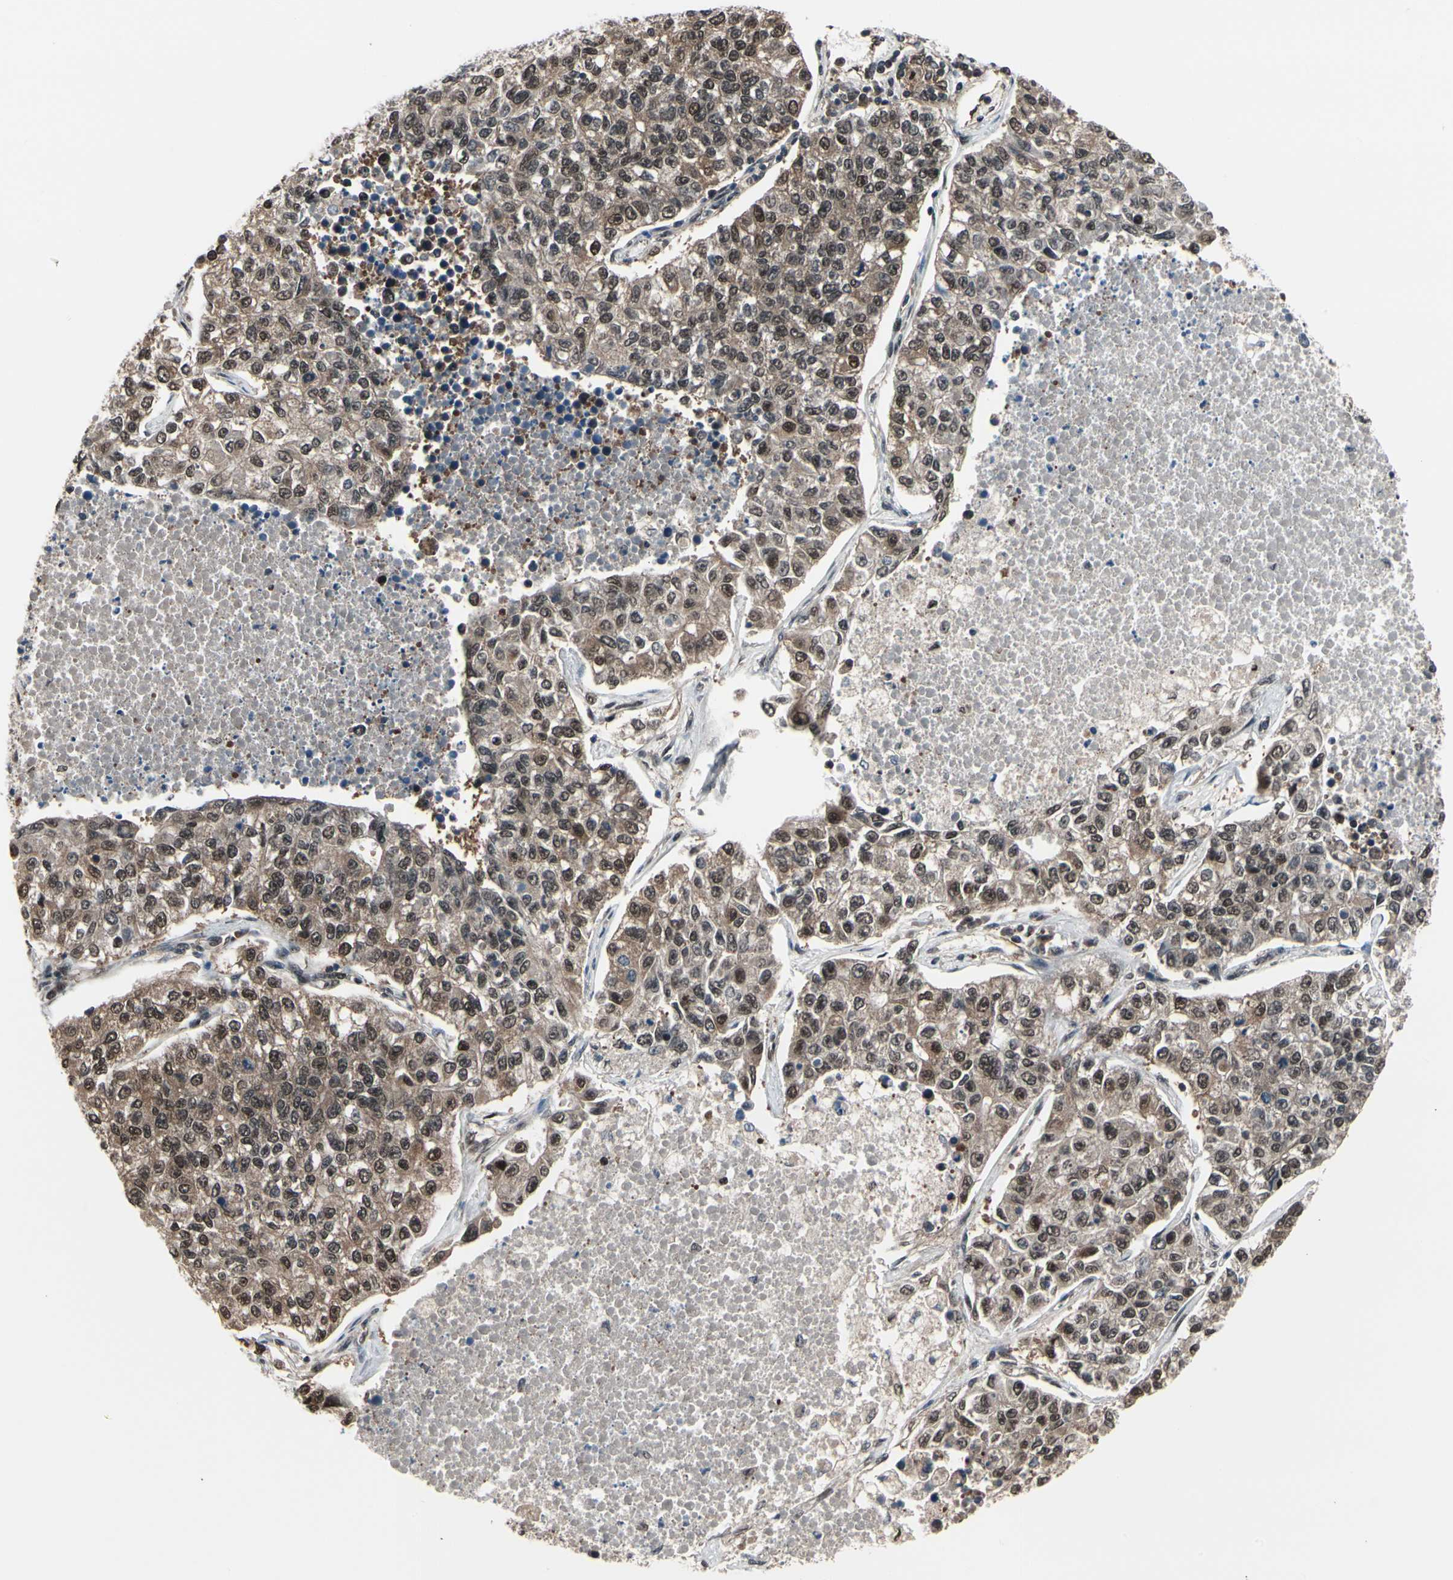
{"staining": {"intensity": "moderate", "quantity": ">75%", "location": "cytoplasmic/membranous,nuclear"}, "tissue": "lung cancer", "cell_type": "Tumor cells", "image_type": "cancer", "snomed": [{"axis": "morphology", "description": "Adenocarcinoma, NOS"}, {"axis": "topography", "description": "Lung"}], "caption": "IHC image of human adenocarcinoma (lung) stained for a protein (brown), which exhibits medium levels of moderate cytoplasmic/membranous and nuclear staining in approximately >75% of tumor cells.", "gene": "PSMA2", "patient": {"sex": "male", "age": 49}}